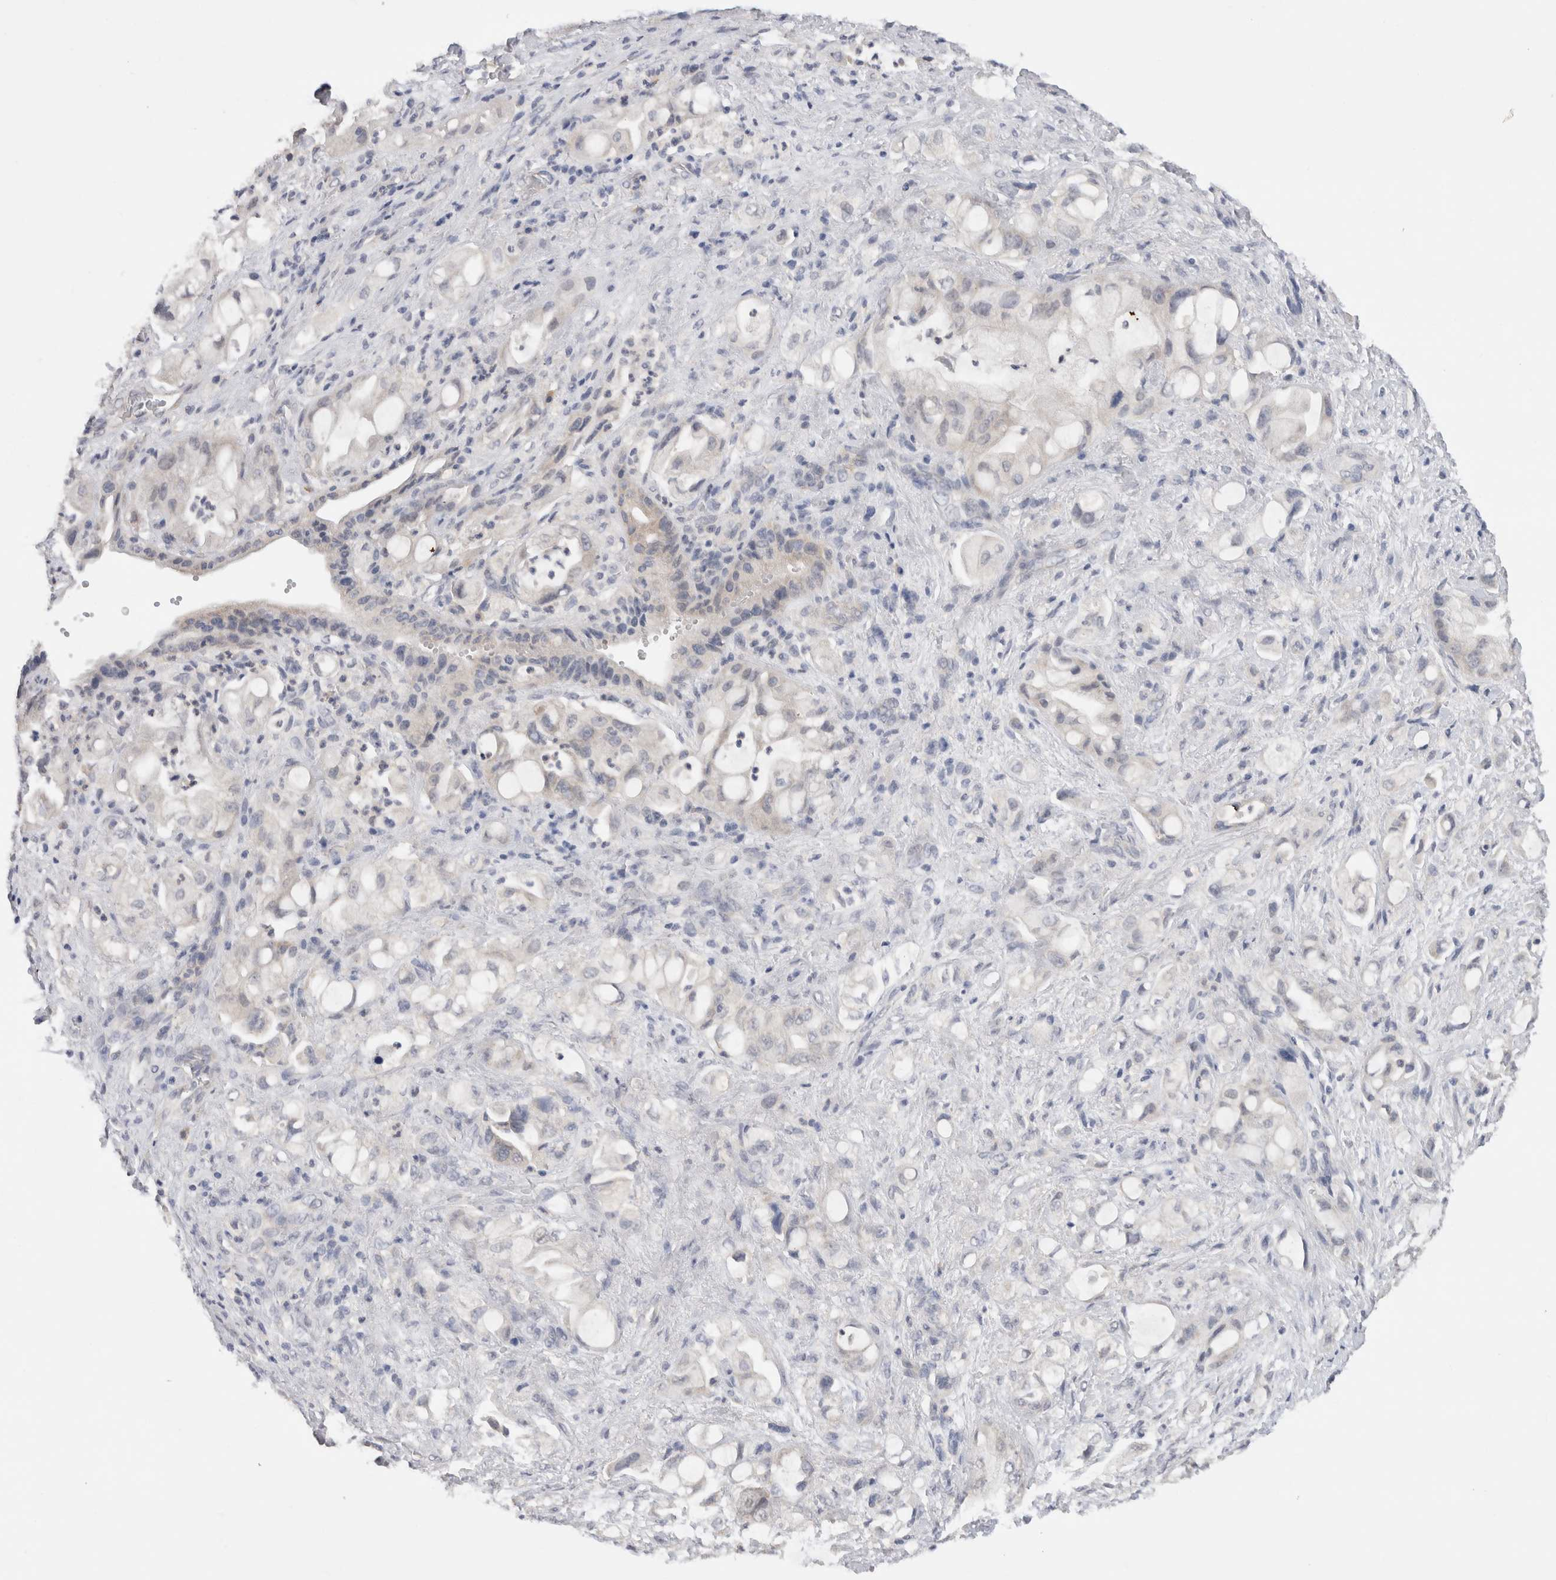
{"staining": {"intensity": "negative", "quantity": "none", "location": "none"}, "tissue": "pancreatic cancer", "cell_type": "Tumor cells", "image_type": "cancer", "snomed": [{"axis": "morphology", "description": "Adenocarcinoma, NOS"}, {"axis": "topography", "description": "Pancreas"}], "caption": "Protein analysis of adenocarcinoma (pancreatic) exhibits no significant expression in tumor cells. The staining is performed using DAB (3,3'-diaminobenzidine) brown chromogen with nuclei counter-stained in using hematoxylin.", "gene": "CHRM4", "patient": {"sex": "male", "age": 79}}